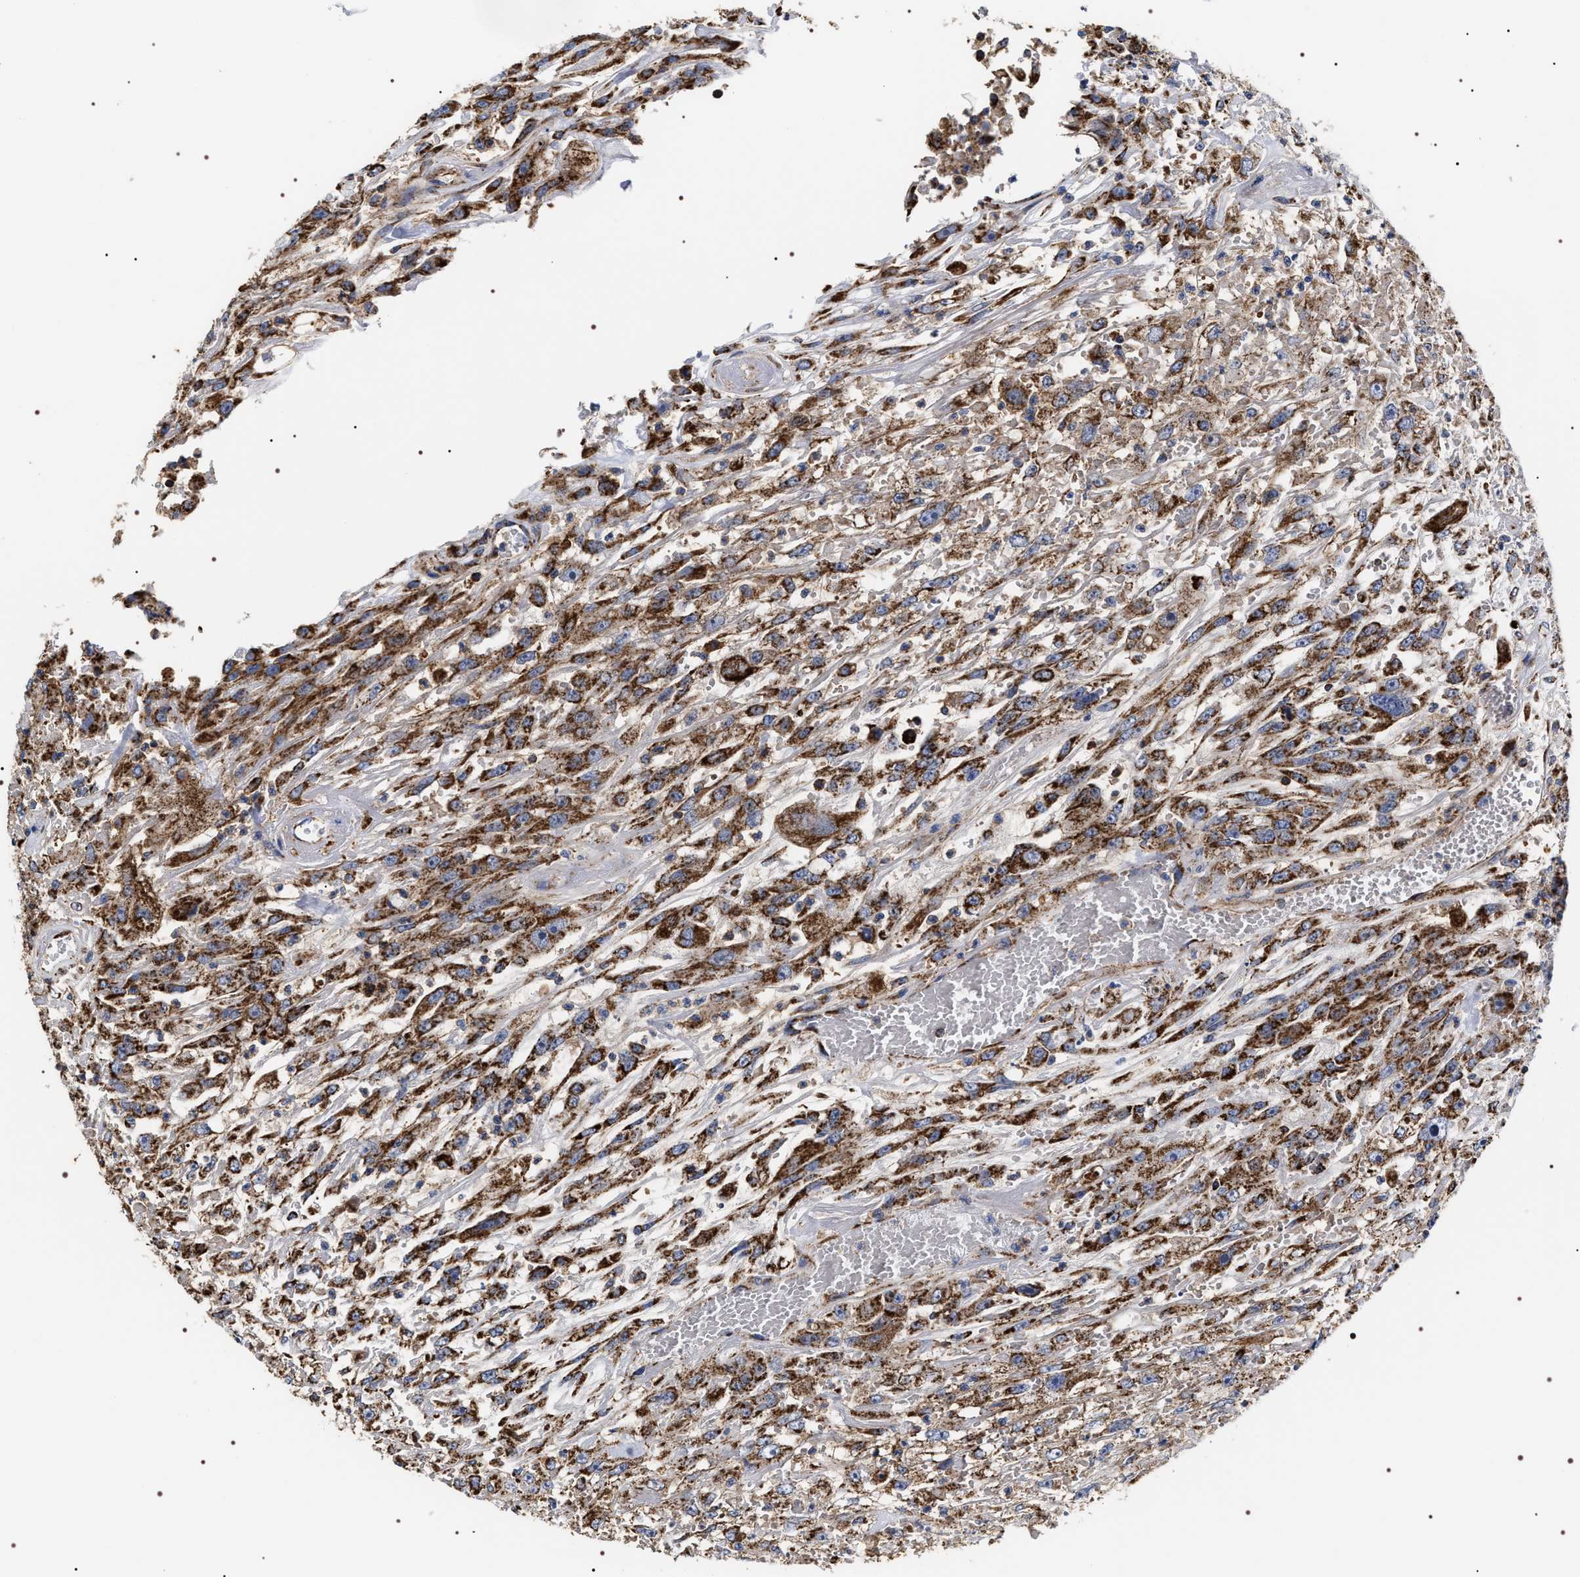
{"staining": {"intensity": "strong", "quantity": ">75%", "location": "cytoplasmic/membranous"}, "tissue": "urothelial cancer", "cell_type": "Tumor cells", "image_type": "cancer", "snomed": [{"axis": "morphology", "description": "Urothelial carcinoma, High grade"}, {"axis": "topography", "description": "Urinary bladder"}], "caption": "High-magnification brightfield microscopy of urothelial carcinoma (high-grade) stained with DAB (3,3'-diaminobenzidine) (brown) and counterstained with hematoxylin (blue). tumor cells exhibit strong cytoplasmic/membranous staining is seen in approximately>75% of cells.", "gene": "COG5", "patient": {"sex": "male", "age": 46}}